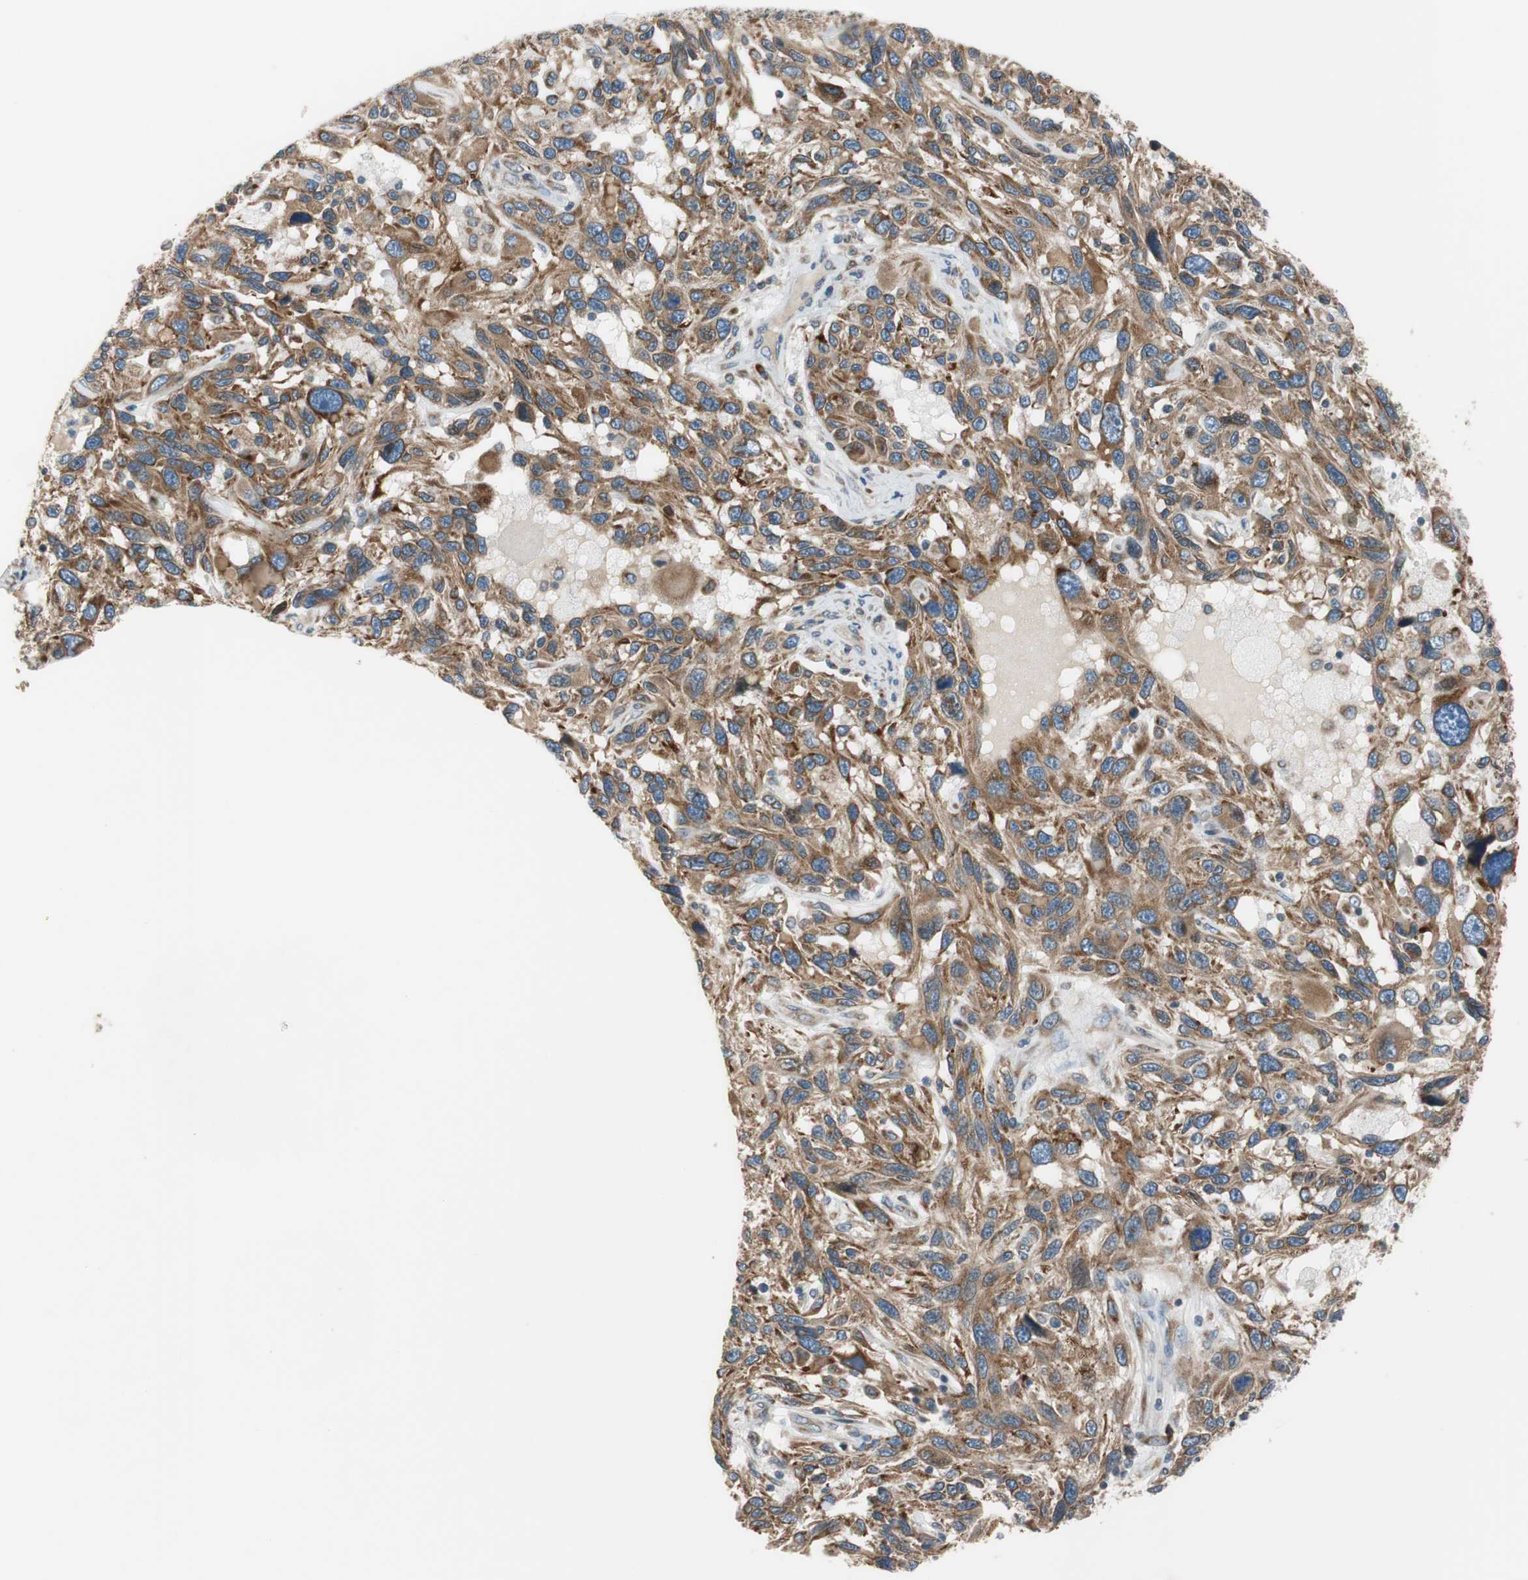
{"staining": {"intensity": "moderate", "quantity": ">75%", "location": "cytoplasmic/membranous"}, "tissue": "melanoma", "cell_type": "Tumor cells", "image_type": "cancer", "snomed": [{"axis": "morphology", "description": "Malignant melanoma, NOS"}, {"axis": "topography", "description": "Skin"}], "caption": "IHC staining of melanoma, which shows medium levels of moderate cytoplasmic/membranous staining in about >75% of tumor cells indicating moderate cytoplasmic/membranous protein staining. The staining was performed using DAB (3,3'-diaminobenzidine) (brown) for protein detection and nuclei were counterstained in hematoxylin (blue).", "gene": "RPN2", "patient": {"sex": "male", "age": 53}}